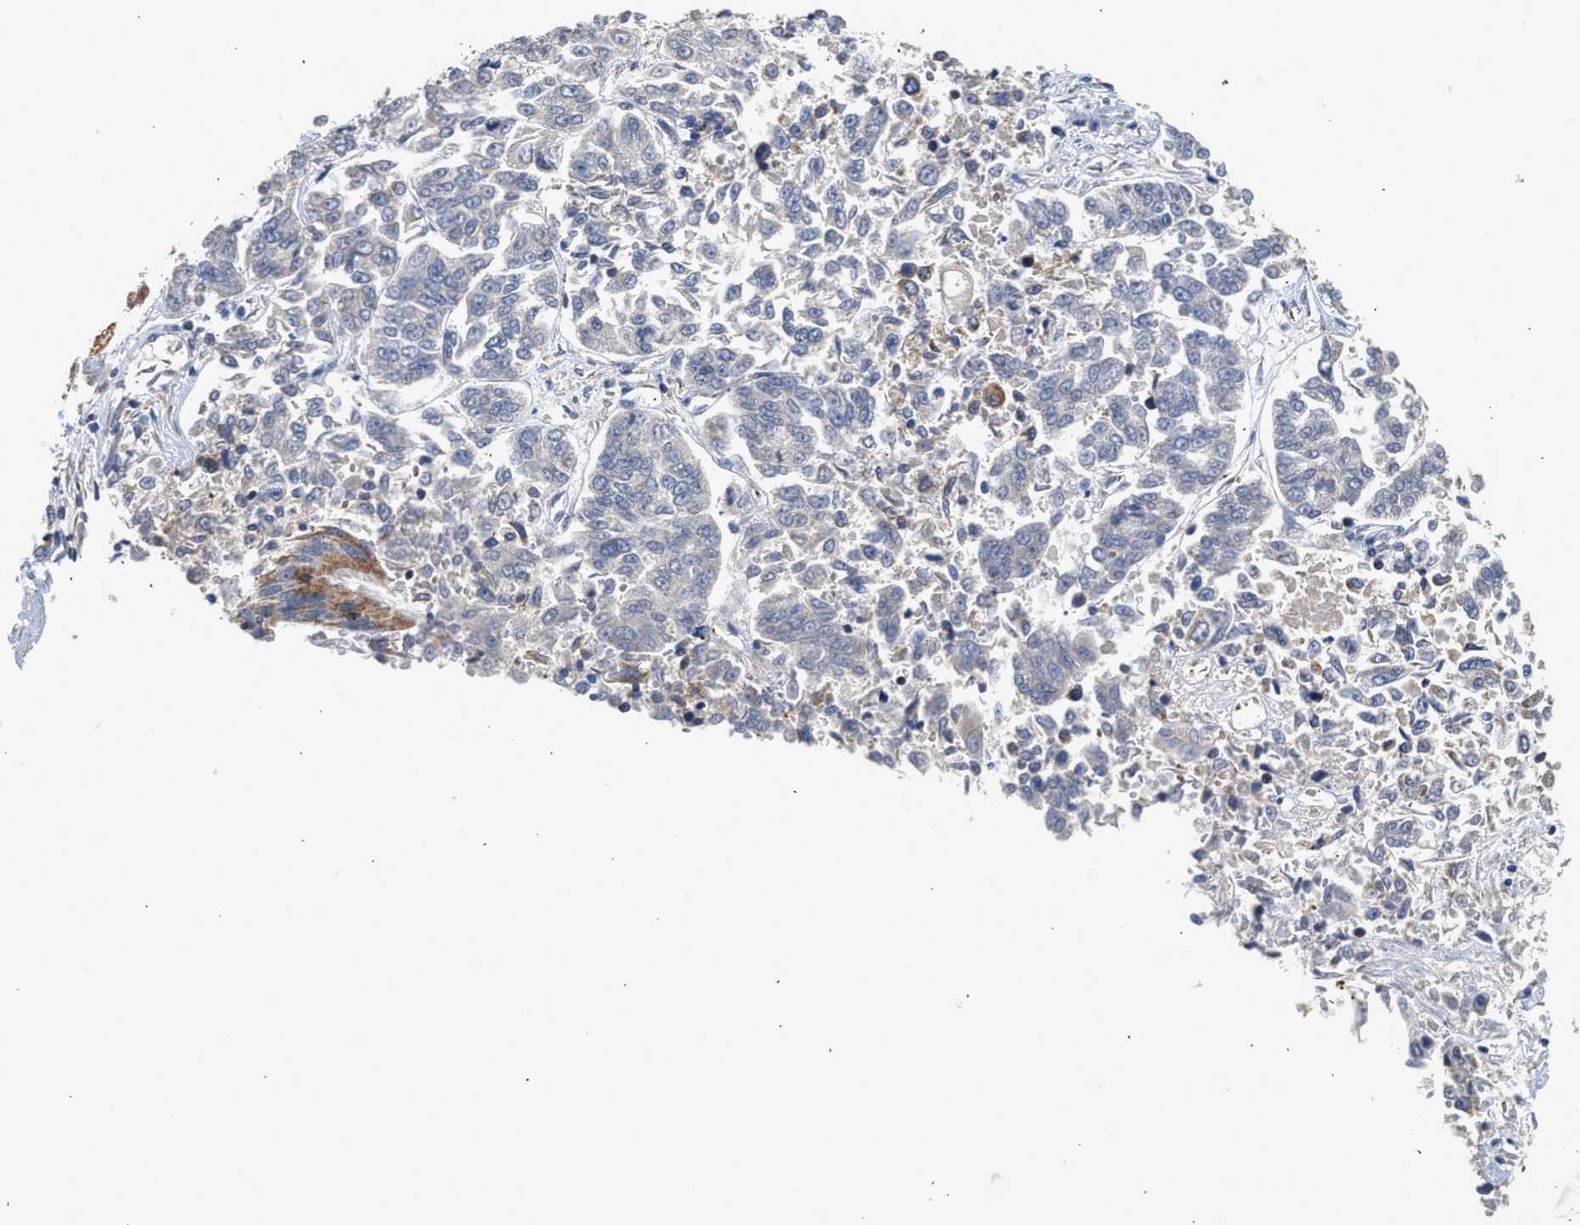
{"staining": {"intensity": "negative", "quantity": "none", "location": "none"}, "tissue": "lung cancer", "cell_type": "Tumor cells", "image_type": "cancer", "snomed": [{"axis": "morphology", "description": "Adenocarcinoma, NOS"}, {"axis": "topography", "description": "Lung"}], "caption": "Tumor cells show no significant protein staining in lung adenocarcinoma. (DAB (3,3'-diaminobenzidine) immunohistochemistry (IHC), high magnification).", "gene": "PIM1", "patient": {"sex": "male", "age": 84}}